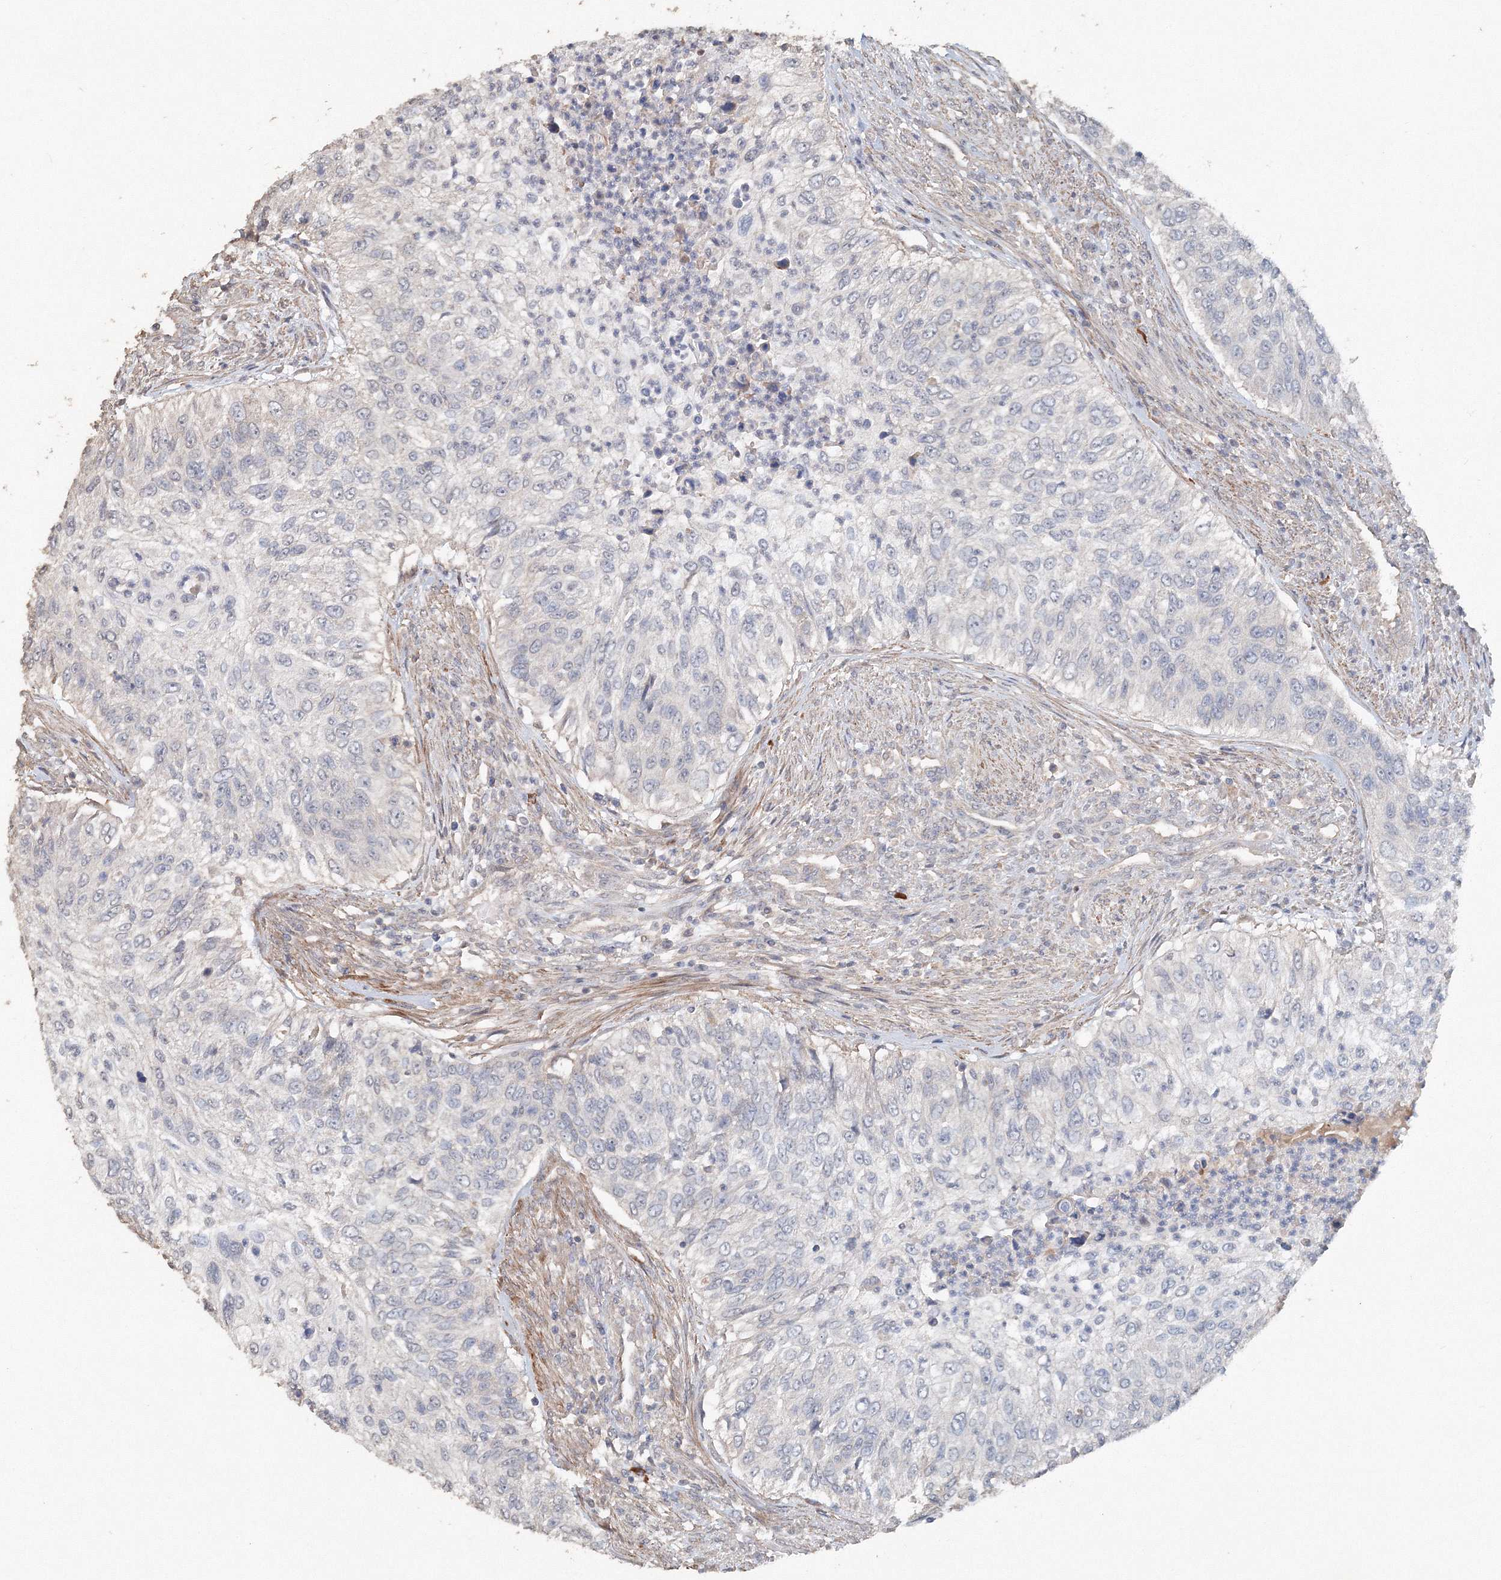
{"staining": {"intensity": "negative", "quantity": "none", "location": "none"}, "tissue": "urothelial cancer", "cell_type": "Tumor cells", "image_type": "cancer", "snomed": [{"axis": "morphology", "description": "Urothelial carcinoma, High grade"}, {"axis": "topography", "description": "Urinary bladder"}], "caption": "There is no significant staining in tumor cells of urothelial carcinoma (high-grade).", "gene": "NALF2", "patient": {"sex": "female", "age": 60}}